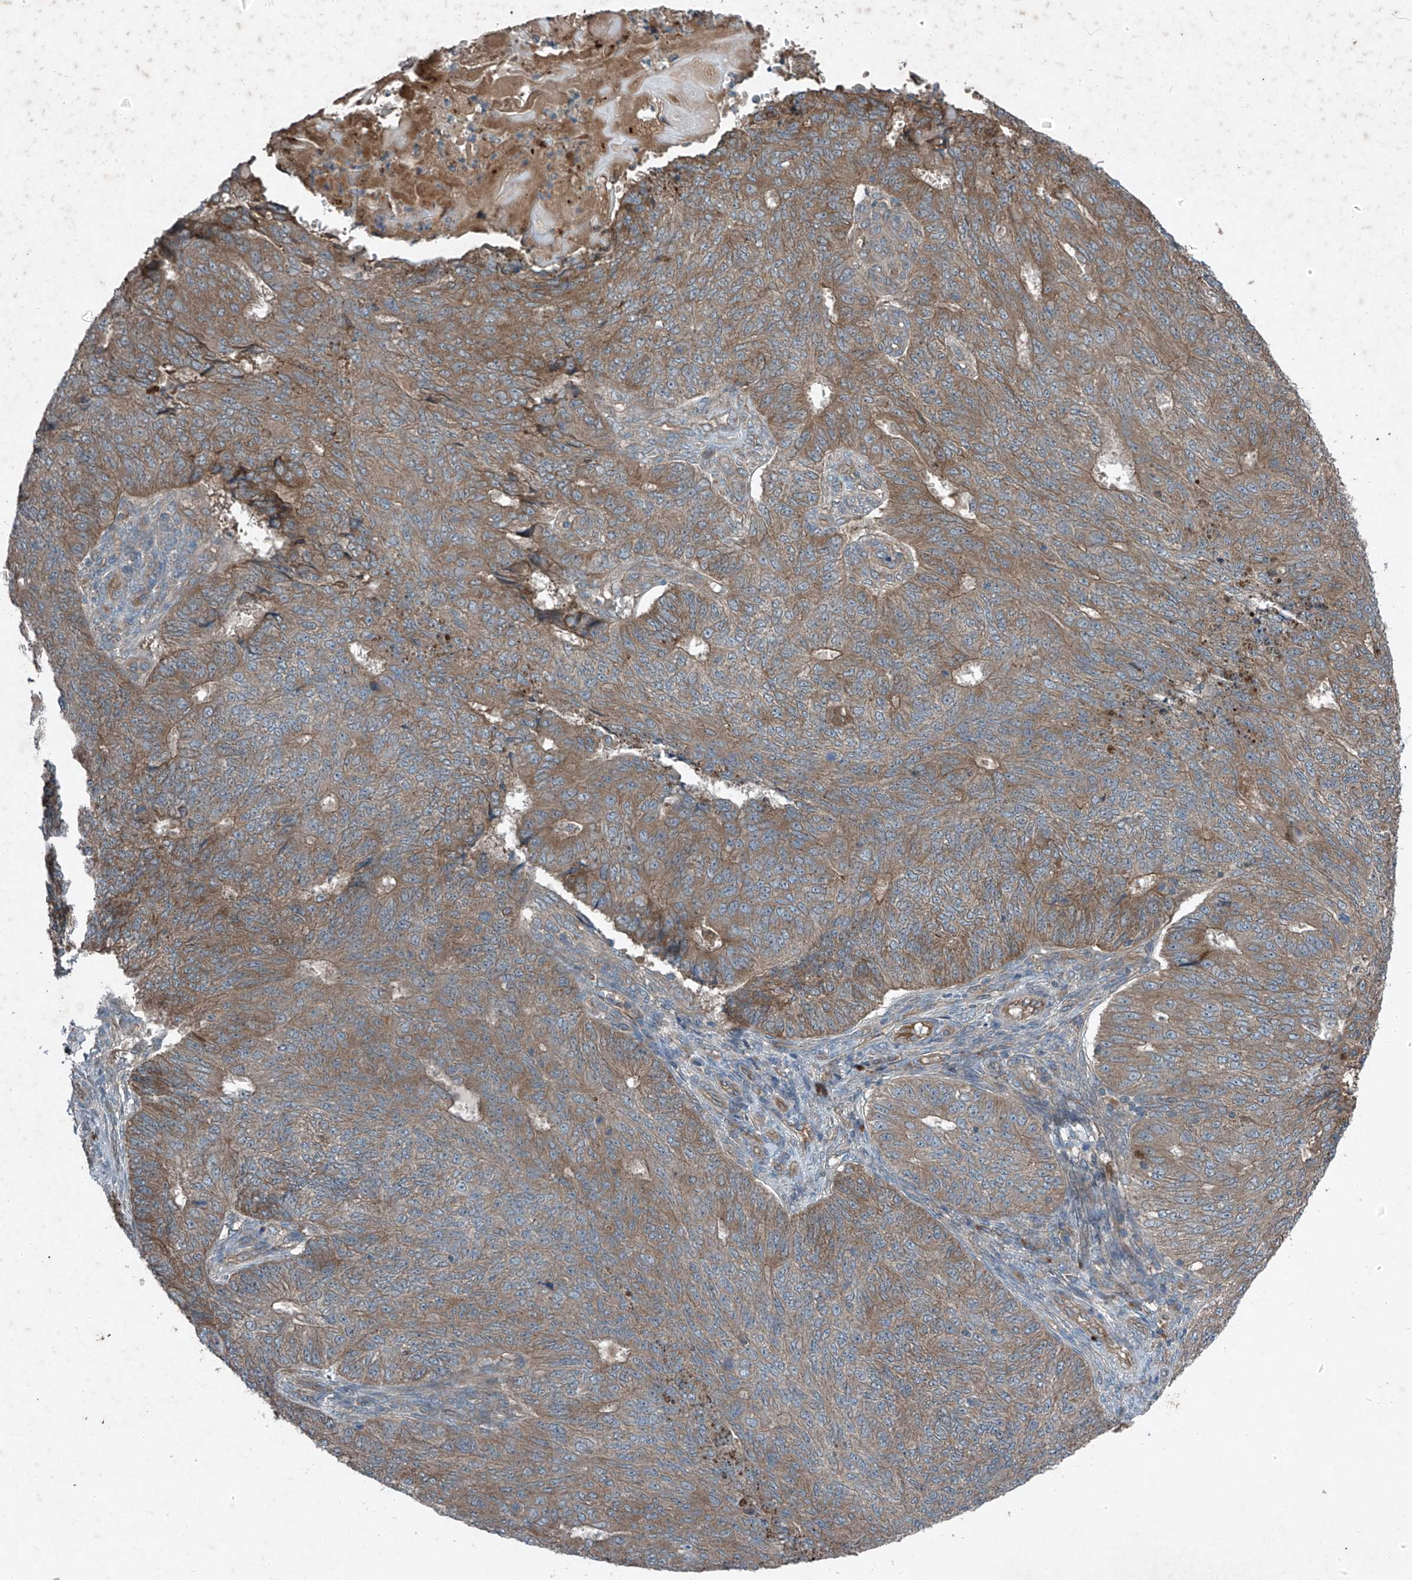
{"staining": {"intensity": "moderate", "quantity": ">75%", "location": "cytoplasmic/membranous"}, "tissue": "endometrial cancer", "cell_type": "Tumor cells", "image_type": "cancer", "snomed": [{"axis": "morphology", "description": "Adenocarcinoma, NOS"}, {"axis": "topography", "description": "Endometrium"}], "caption": "Immunohistochemistry histopathology image of neoplastic tissue: endometrial cancer stained using IHC exhibits medium levels of moderate protein expression localized specifically in the cytoplasmic/membranous of tumor cells, appearing as a cytoplasmic/membranous brown color.", "gene": "FOXRED2", "patient": {"sex": "female", "age": 32}}